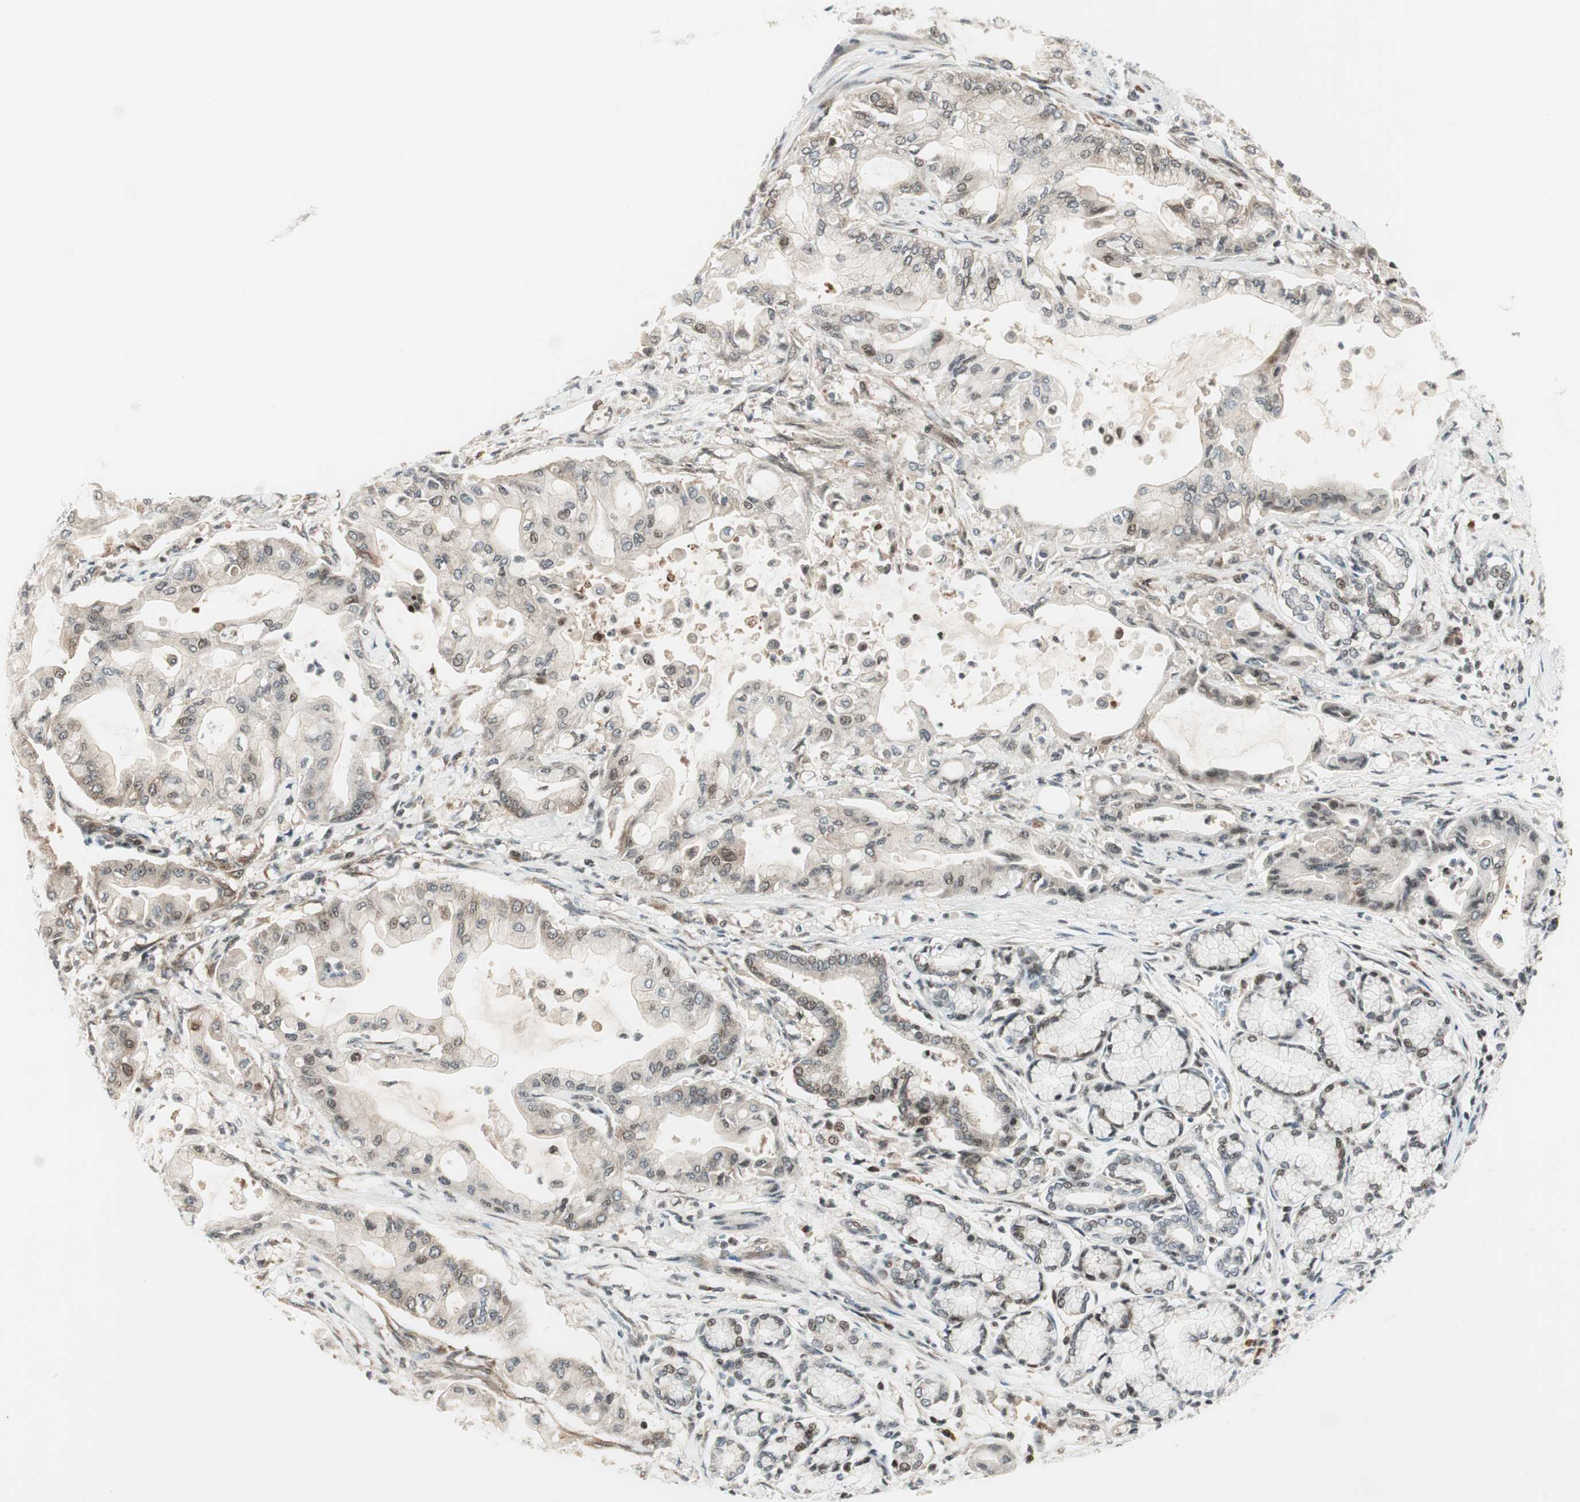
{"staining": {"intensity": "weak", "quantity": "25%-75%", "location": "cytoplasmic/membranous"}, "tissue": "pancreatic cancer", "cell_type": "Tumor cells", "image_type": "cancer", "snomed": [{"axis": "morphology", "description": "Adenocarcinoma, NOS"}, {"axis": "morphology", "description": "Adenocarcinoma, metastatic, NOS"}, {"axis": "topography", "description": "Lymph node"}, {"axis": "topography", "description": "Pancreas"}, {"axis": "topography", "description": "Duodenum"}], "caption": "About 25%-75% of tumor cells in pancreatic cancer display weak cytoplasmic/membranous protein positivity as visualized by brown immunohistochemical staining.", "gene": "TPT1", "patient": {"sex": "female", "age": 64}}